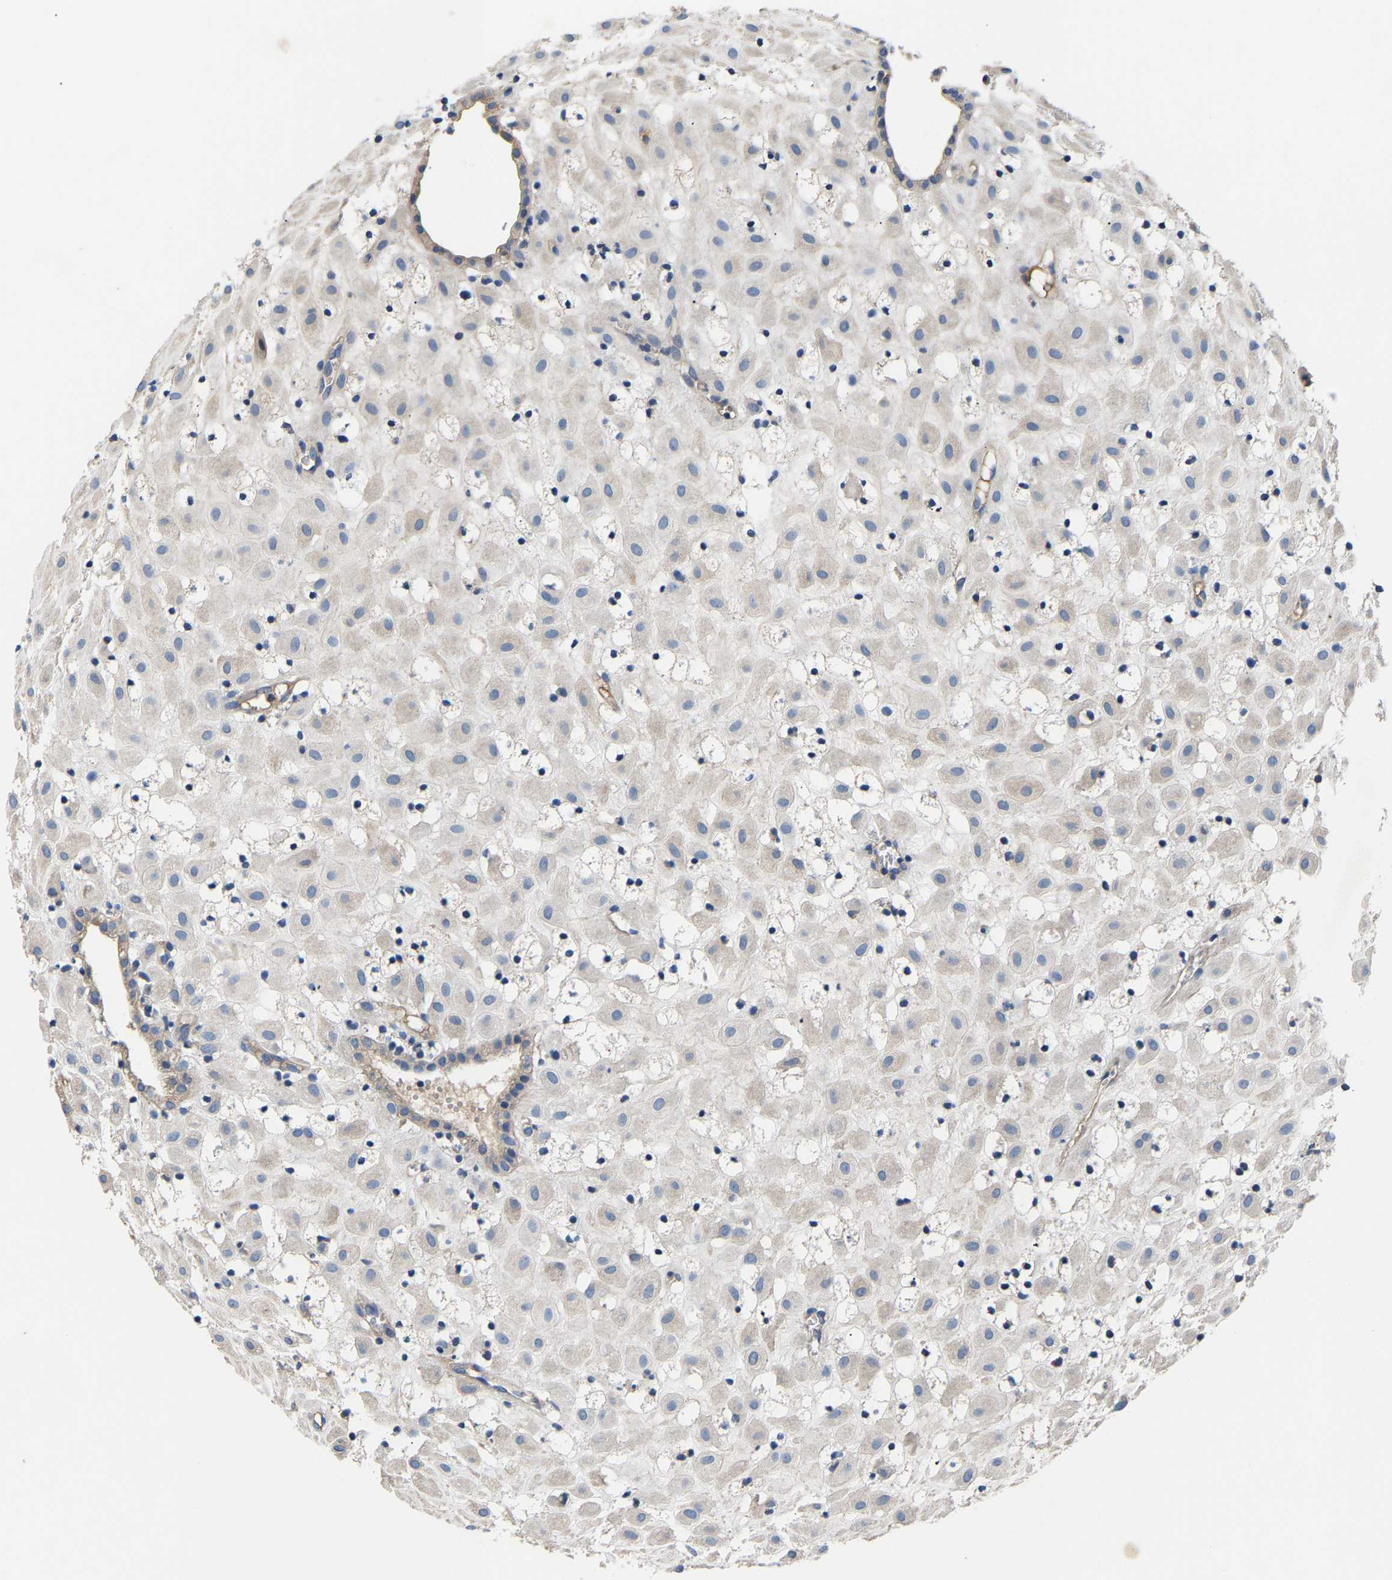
{"staining": {"intensity": "negative", "quantity": "none", "location": "none"}, "tissue": "placenta", "cell_type": "Decidual cells", "image_type": "normal", "snomed": [{"axis": "morphology", "description": "Normal tissue, NOS"}, {"axis": "topography", "description": "Placenta"}], "caption": "Histopathology image shows no protein positivity in decidual cells of benign placenta. The staining was performed using DAB to visualize the protein expression in brown, while the nuclei were stained in blue with hematoxylin (Magnification: 20x).", "gene": "CCDC171", "patient": {"sex": "female", "age": 18}}